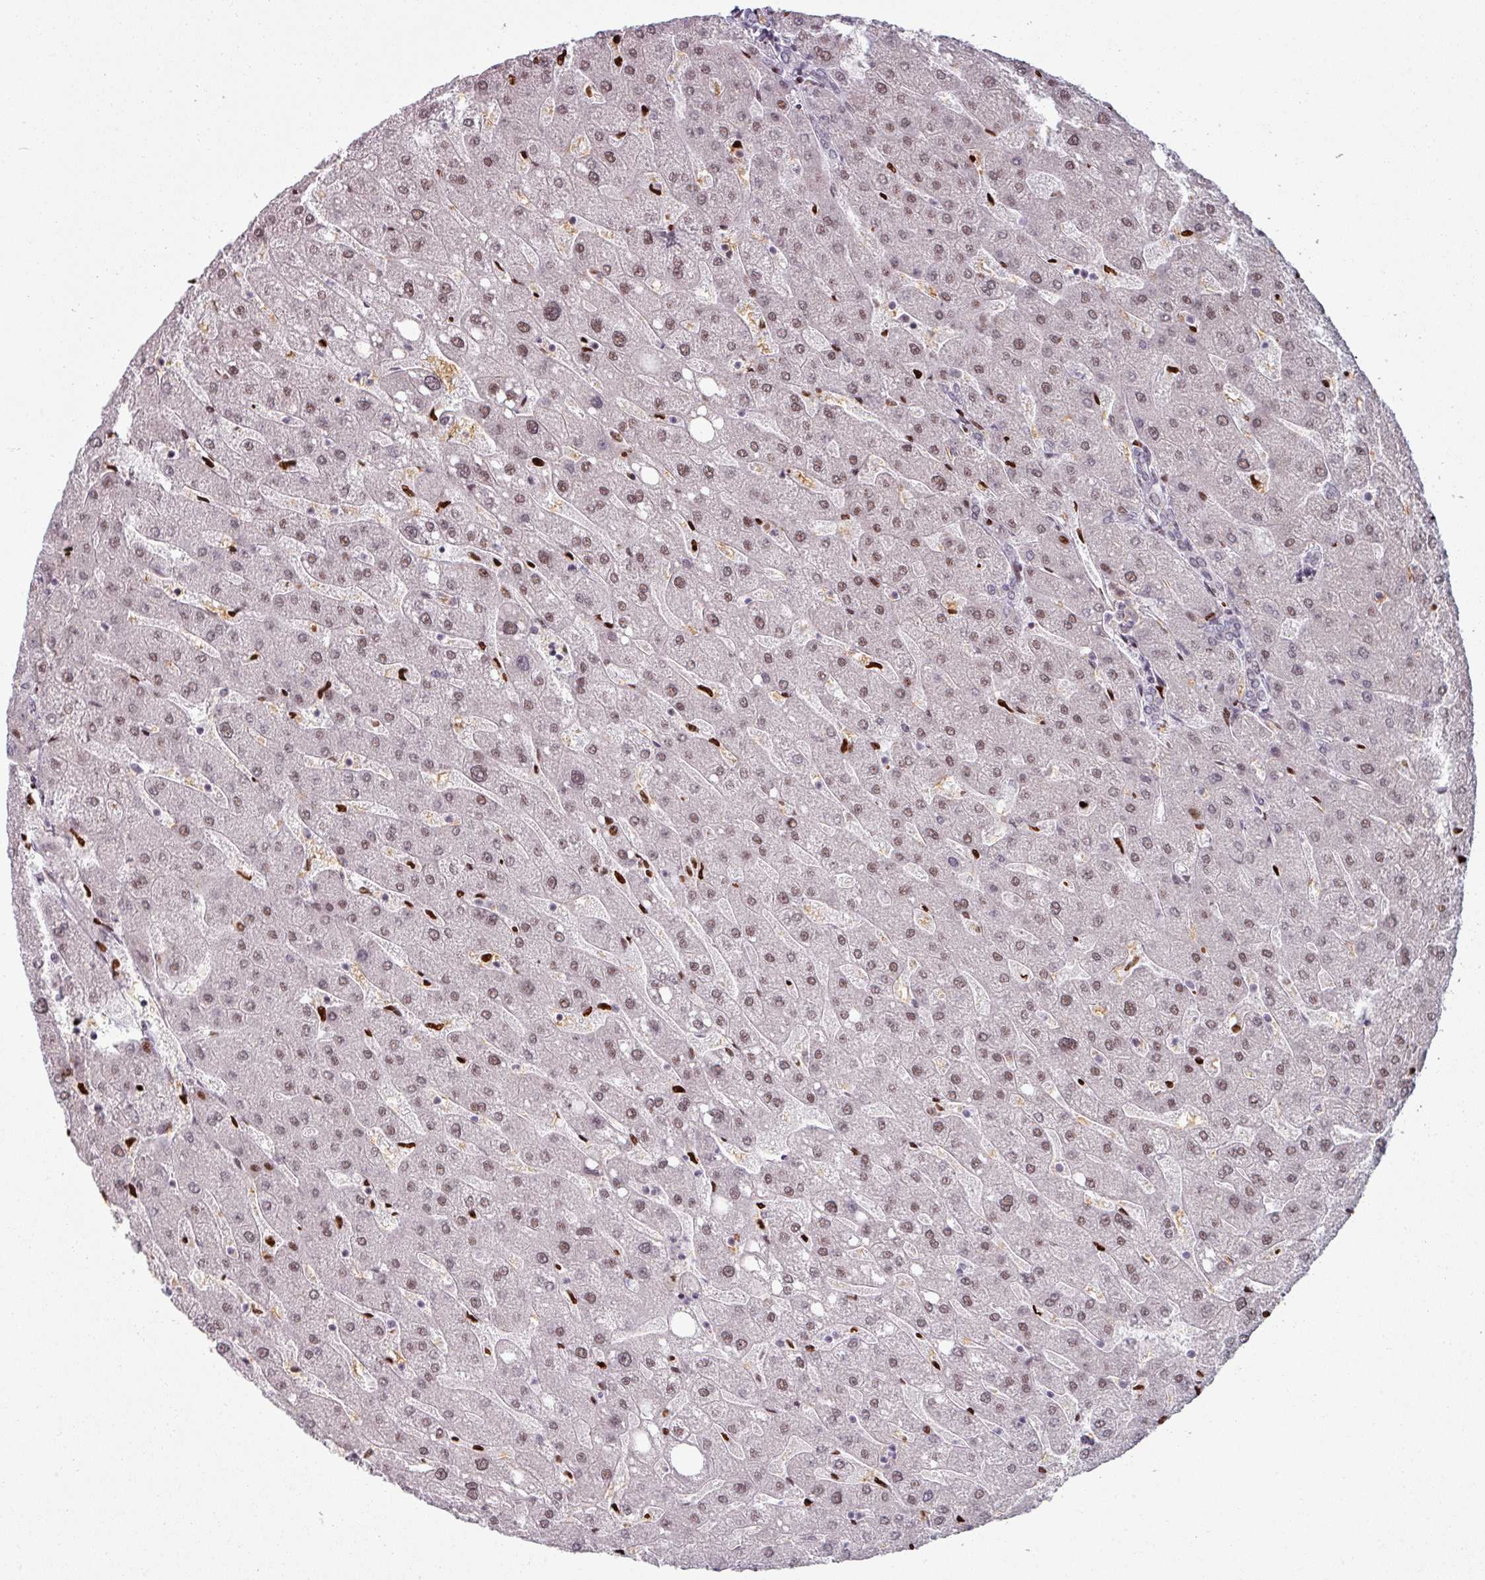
{"staining": {"intensity": "negative", "quantity": "none", "location": "none"}, "tissue": "liver", "cell_type": "Cholangiocytes", "image_type": "normal", "snomed": [{"axis": "morphology", "description": "Normal tissue, NOS"}, {"axis": "topography", "description": "Liver"}], "caption": "Immunohistochemistry (IHC) image of benign liver: liver stained with DAB (3,3'-diaminobenzidine) displays no significant protein positivity in cholangiocytes.", "gene": "NCOR1", "patient": {"sex": "male", "age": 67}}